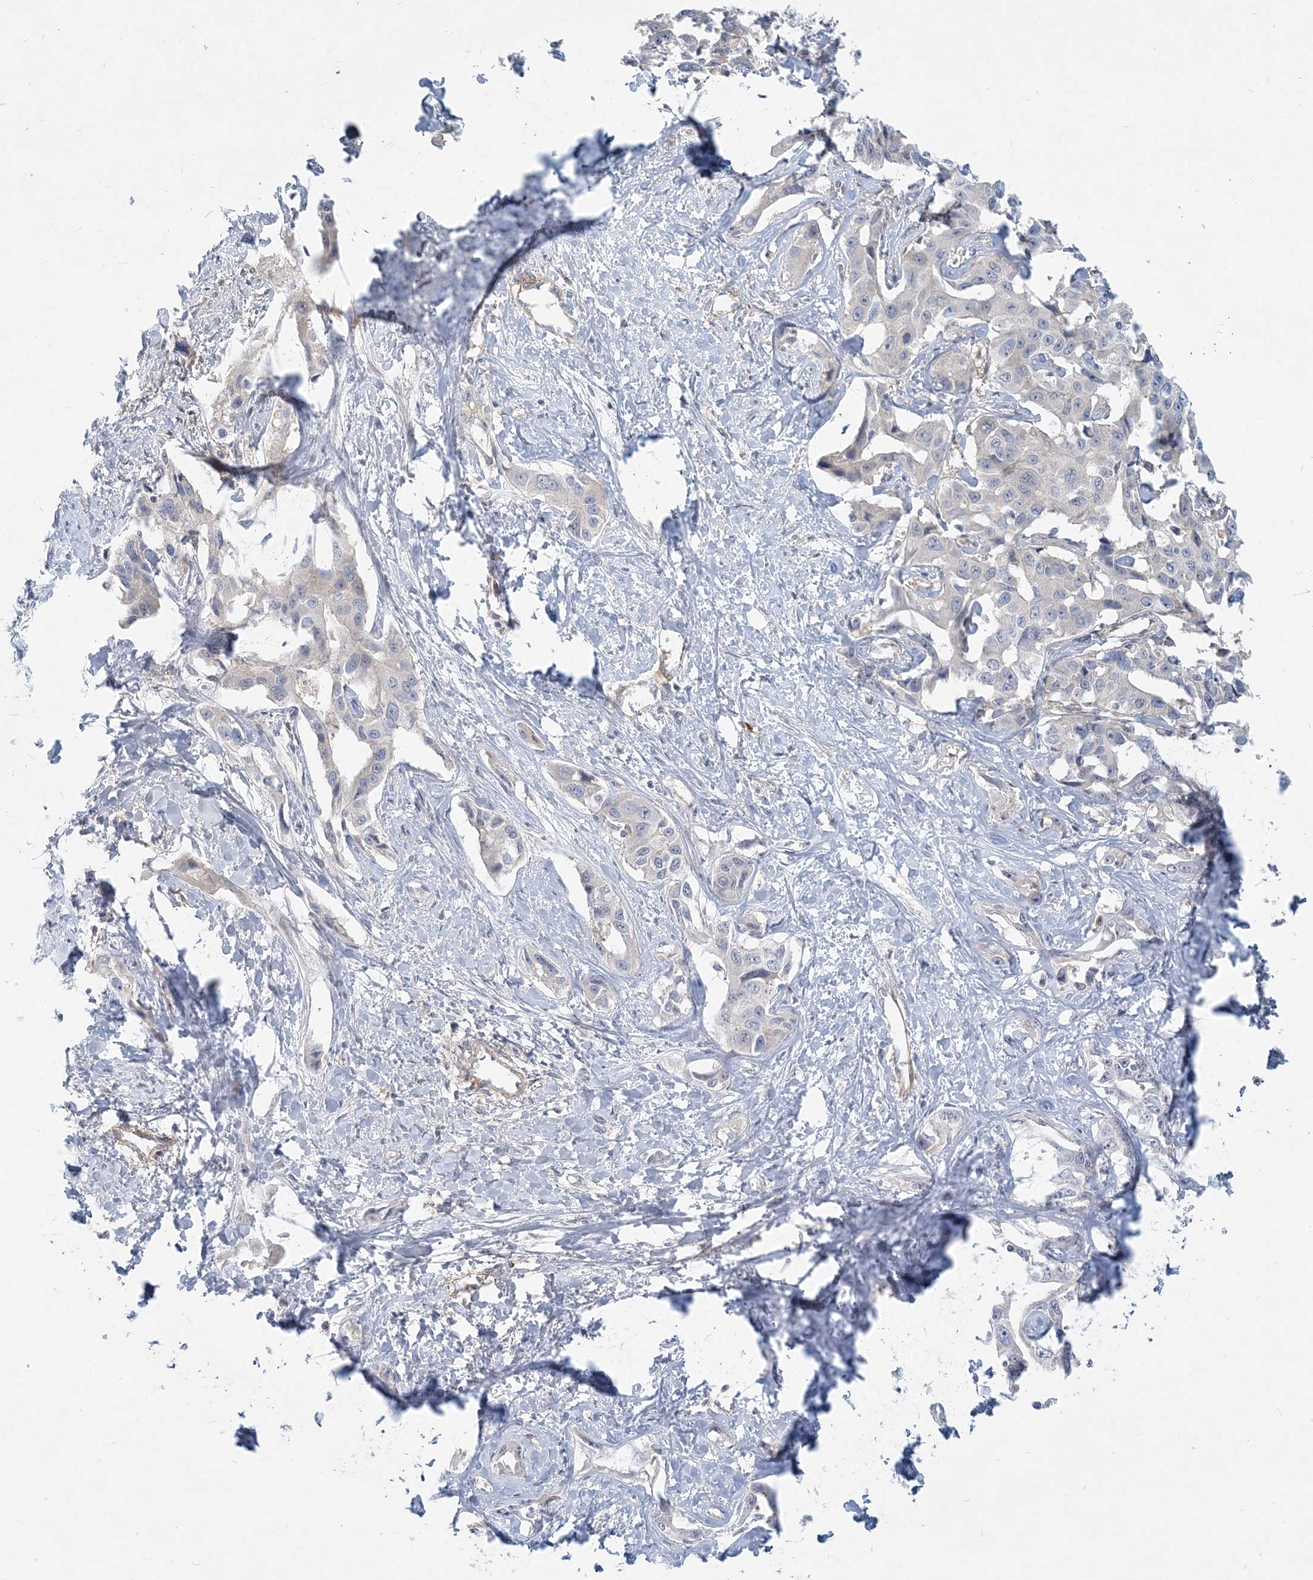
{"staining": {"intensity": "negative", "quantity": "none", "location": "none"}, "tissue": "liver cancer", "cell_type": "Tumor cells", "image_type": "cancer", "snomed": [{"axis": "morphology", "description": "Cholangiocarcinoma"}, {"axis": "topography", "description": "Liver"}], "caption": "High power microscopy histopathology image of an IHC photomicrograph of liver cholangiocarcinoma, revealing no significant expression in tumor cells.", "gene": "GMPPA", "patient": {"sex": "male", "age": 59}}